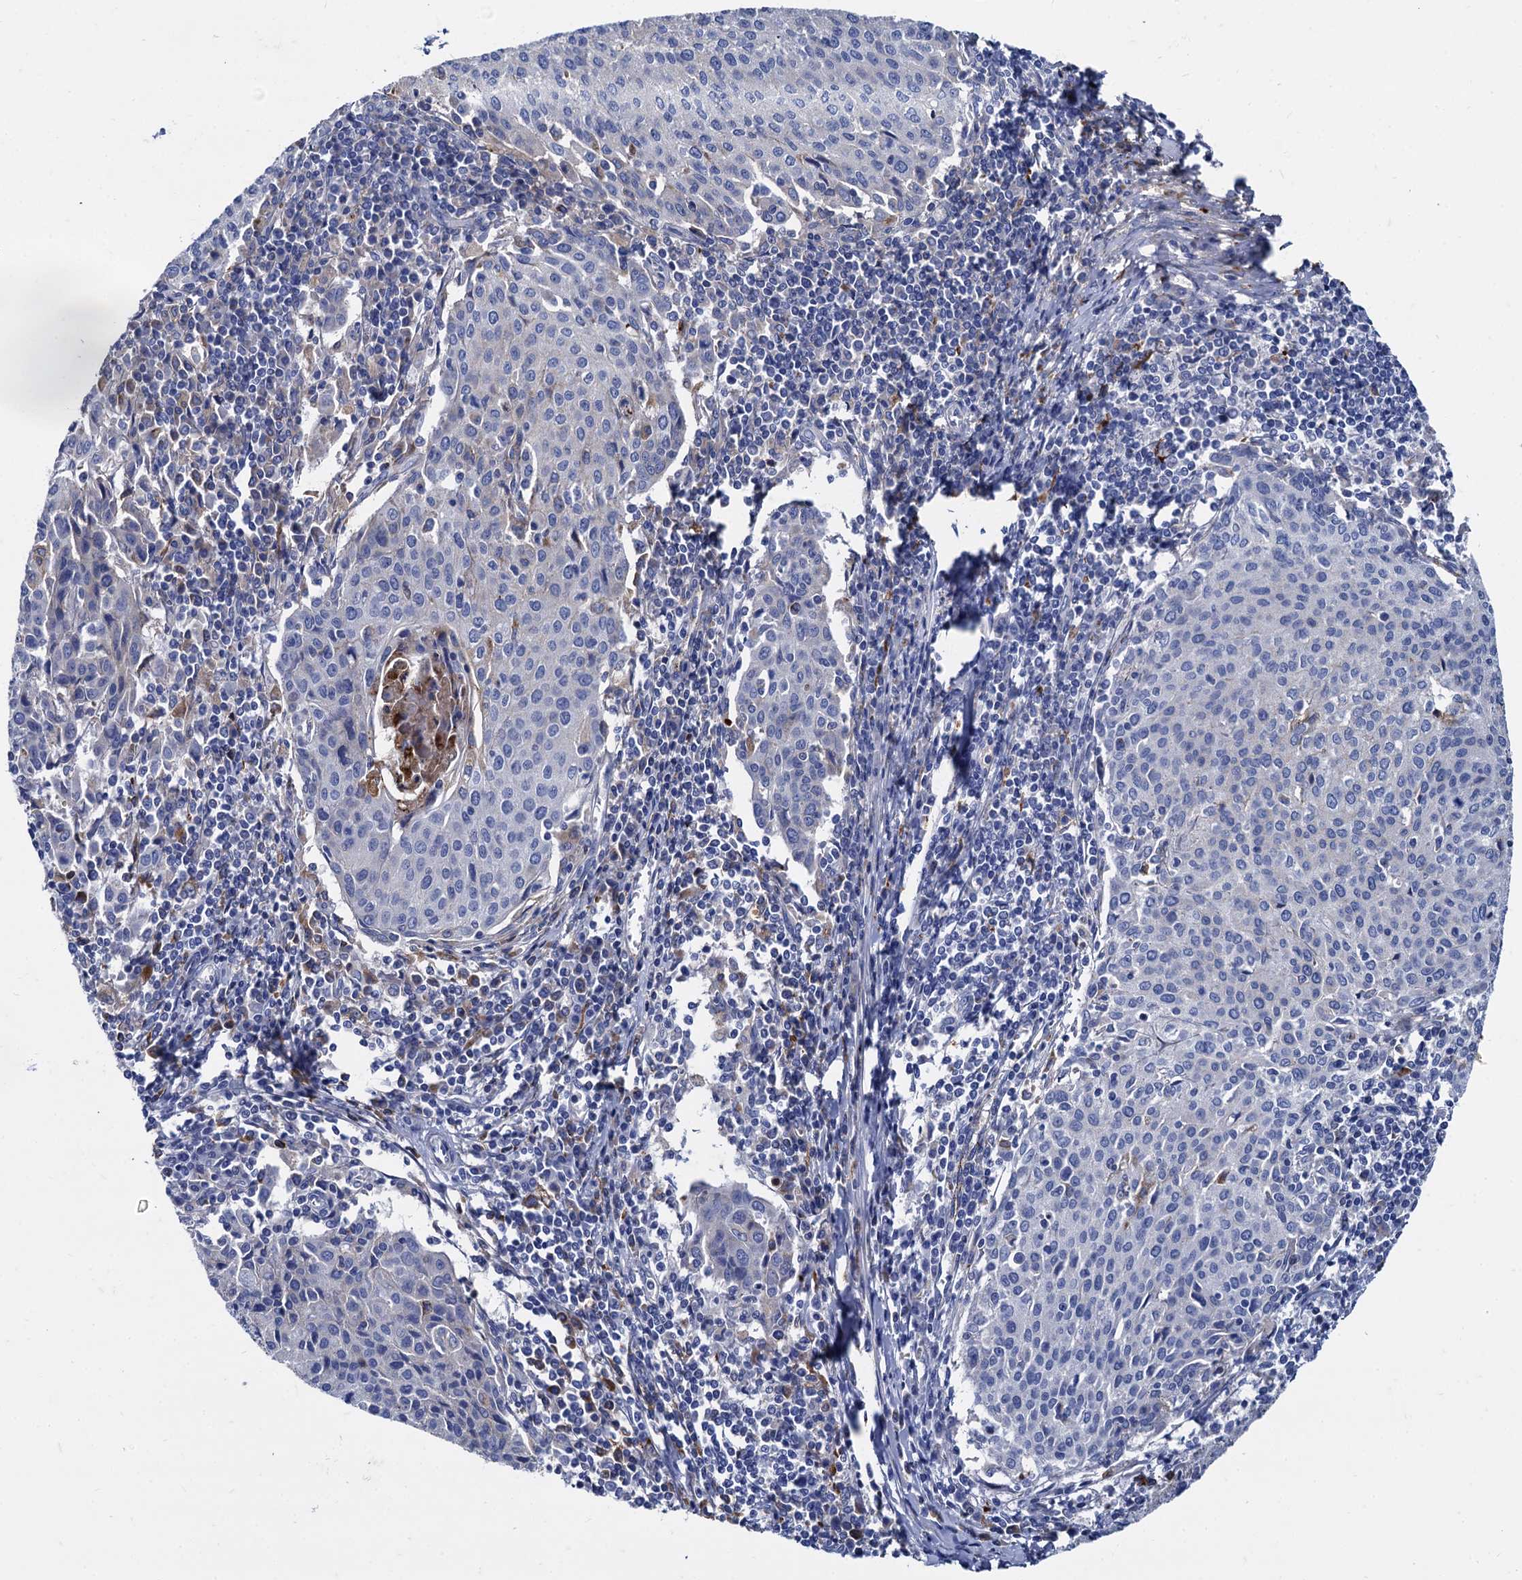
{"staining": {"intensity": "negative", "quantity": "none", "location": "none"}, "tissue": "cervical cancer", "cell_type": "Tumor cells", "image_type": "cancer", "snomed": [{"axis": "morphology", "description": "Squamous cell carcinoma, NOS"}, {"axis": "topography", "description": "Cervix"}], "caption": "Histopathology image shows no significant protein staining in tumor cells of squamous cell carcinoma (cervical).", "gene": "APOD", "patient": {"sex": "female", "age": 38}}